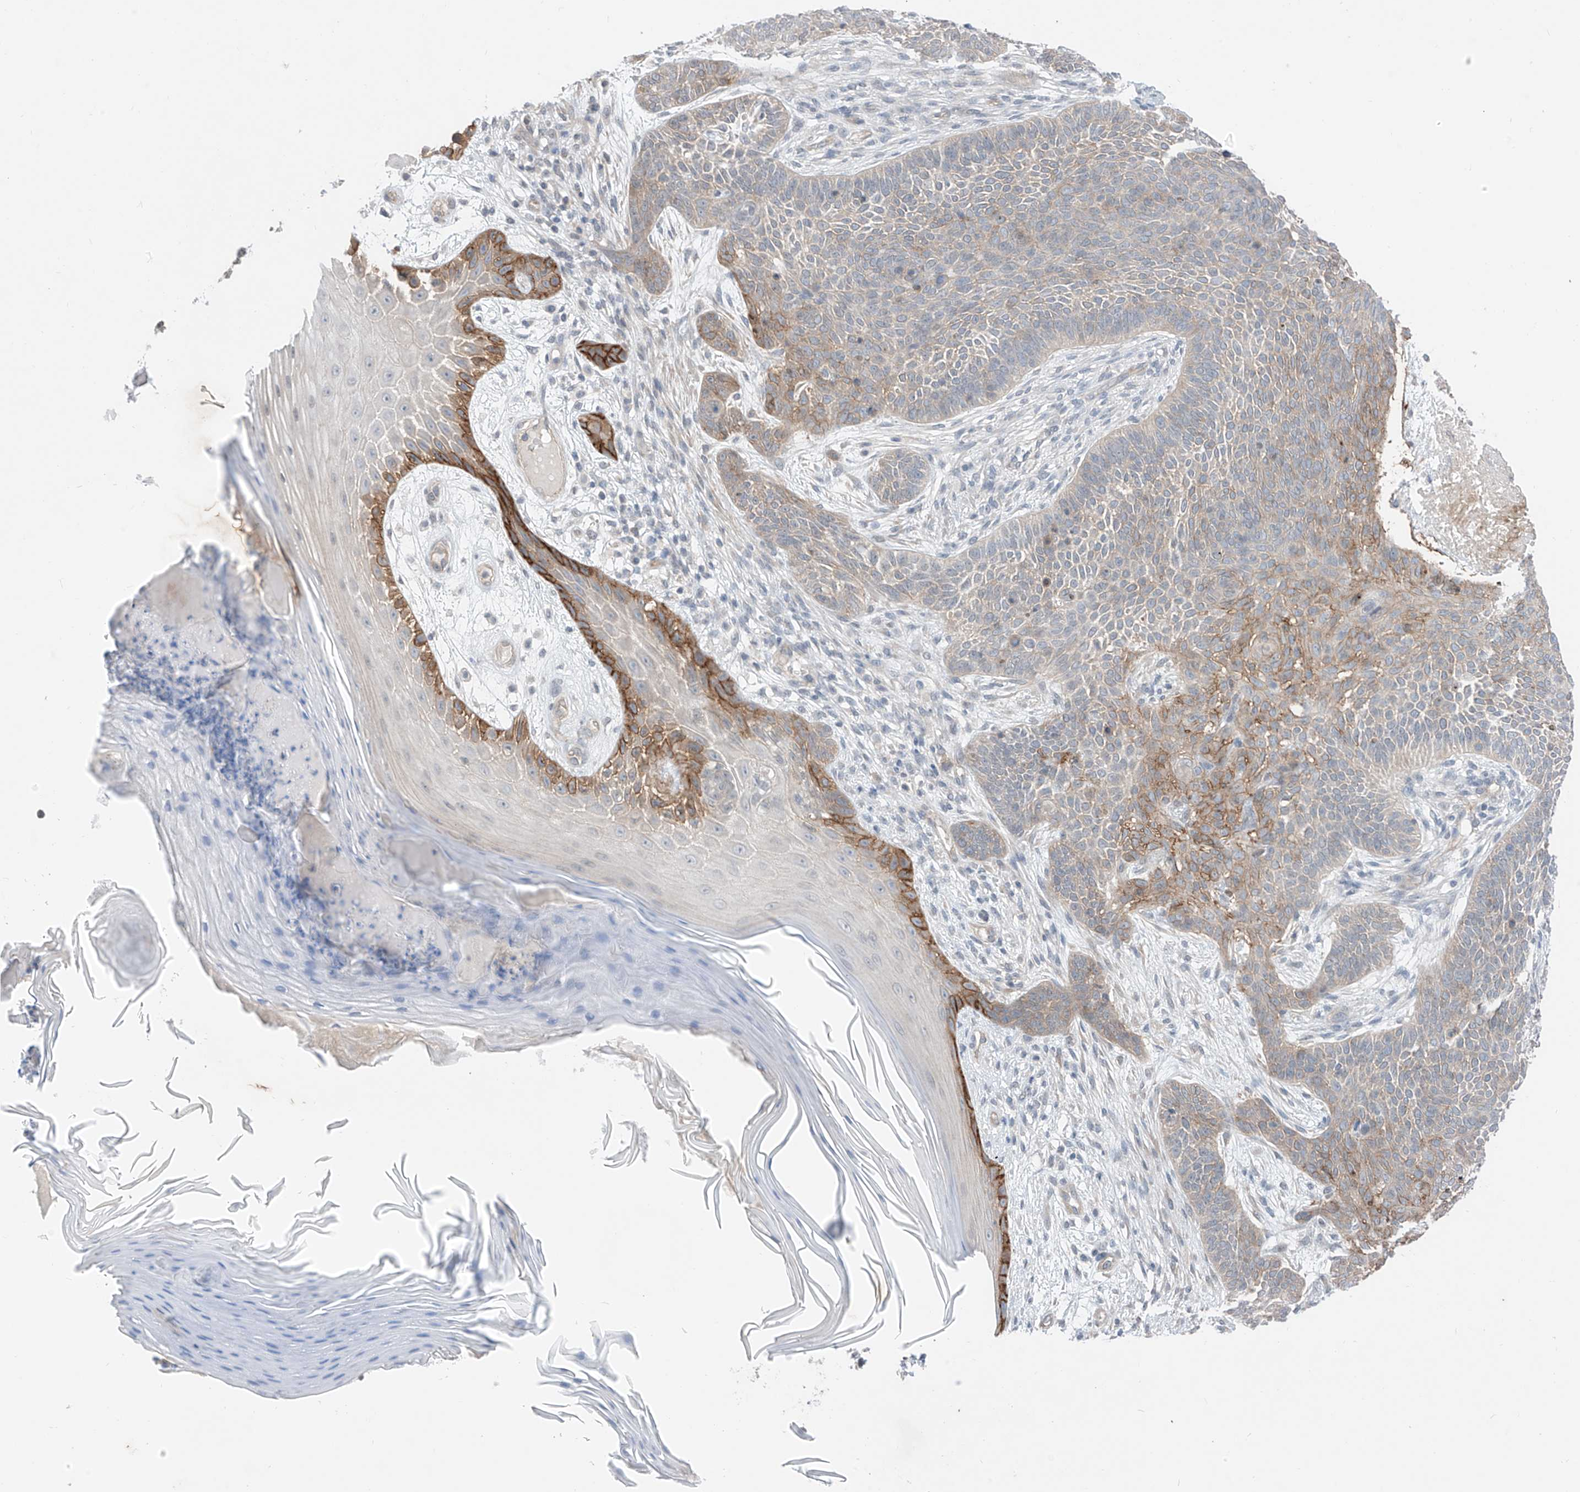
{"staining": {"intensity": "moderate", "quantity": "<25%", "location": "cytoplasmic/membranous"}, "tissue": "skin cancer", "cell_type": "Tumor cells", "image_type": "cancer", "snomed": [{"axis": "morphology", "description": "Basal cell carcinoma"}, {"axis": "topography", "description": "Skin"}], "caption": "Immunohistochemistry (IHC) histopathology image of skin cancer stained for a protein (brown), which reveals low levels of moderate cytoplasmic/membranous staining in about <25% of tumor cells.", "gene": "ABLIM2", "patient": {"sex": "male", "age": 85}}